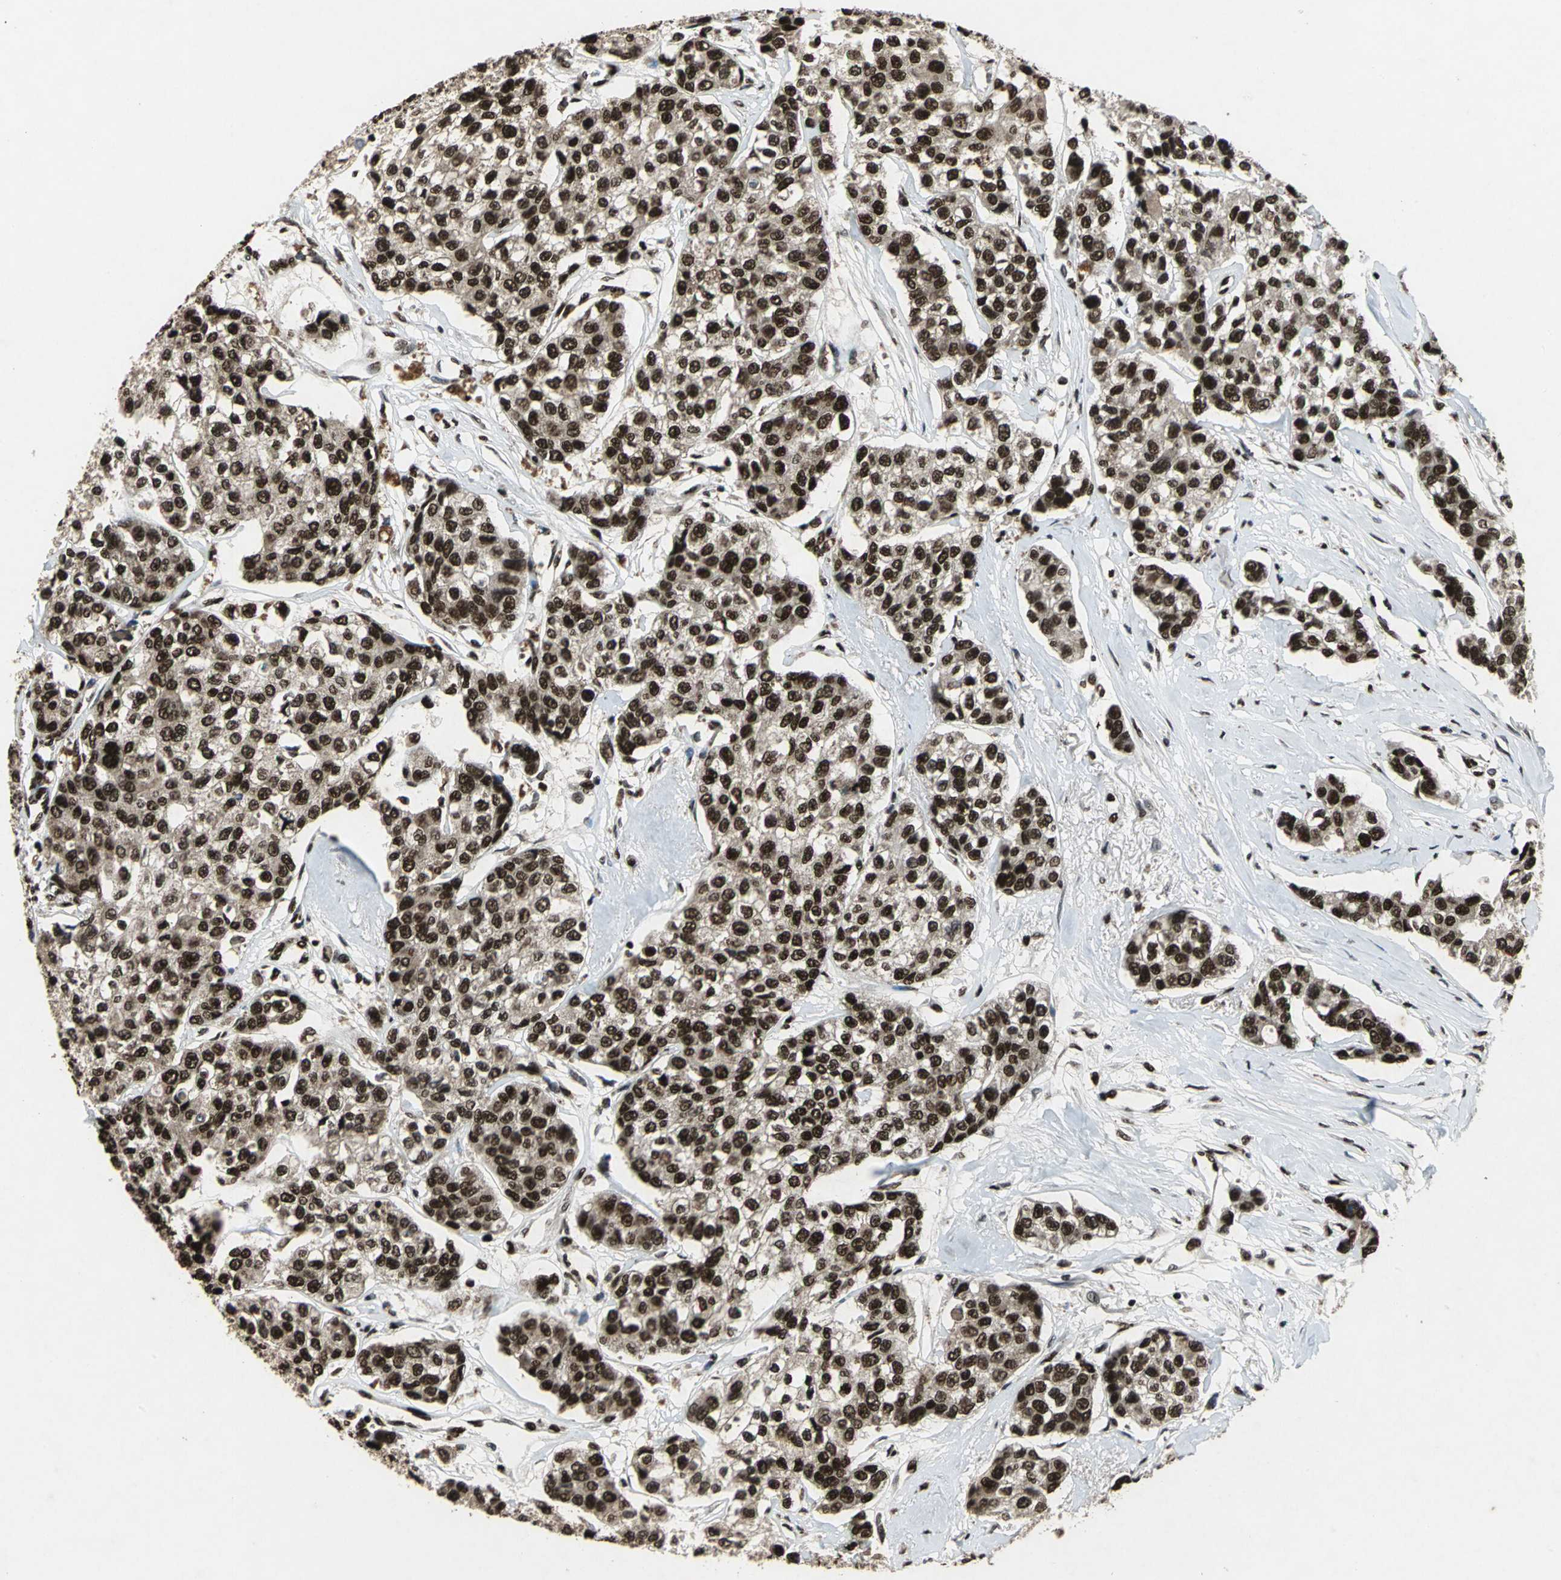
{"staining": {"intensity": "strong", "quantity": ">75%", "location": "nuclear"}, "tissue": "breast cancer", "cell_type": "Tumor cells", "image_type": "cancer", "snomed": [{"axis": "morphology", "description": "Duct carcinoma"}, {"axis": "topography", "description": "Breast"}], "caption": "Brown immunohistochemical staining in human breast cancer displays strong nuclear expression in about >75% of tumor cells.", "gene": "MTA2", "patient": {"sex": "female", "age": 51}}